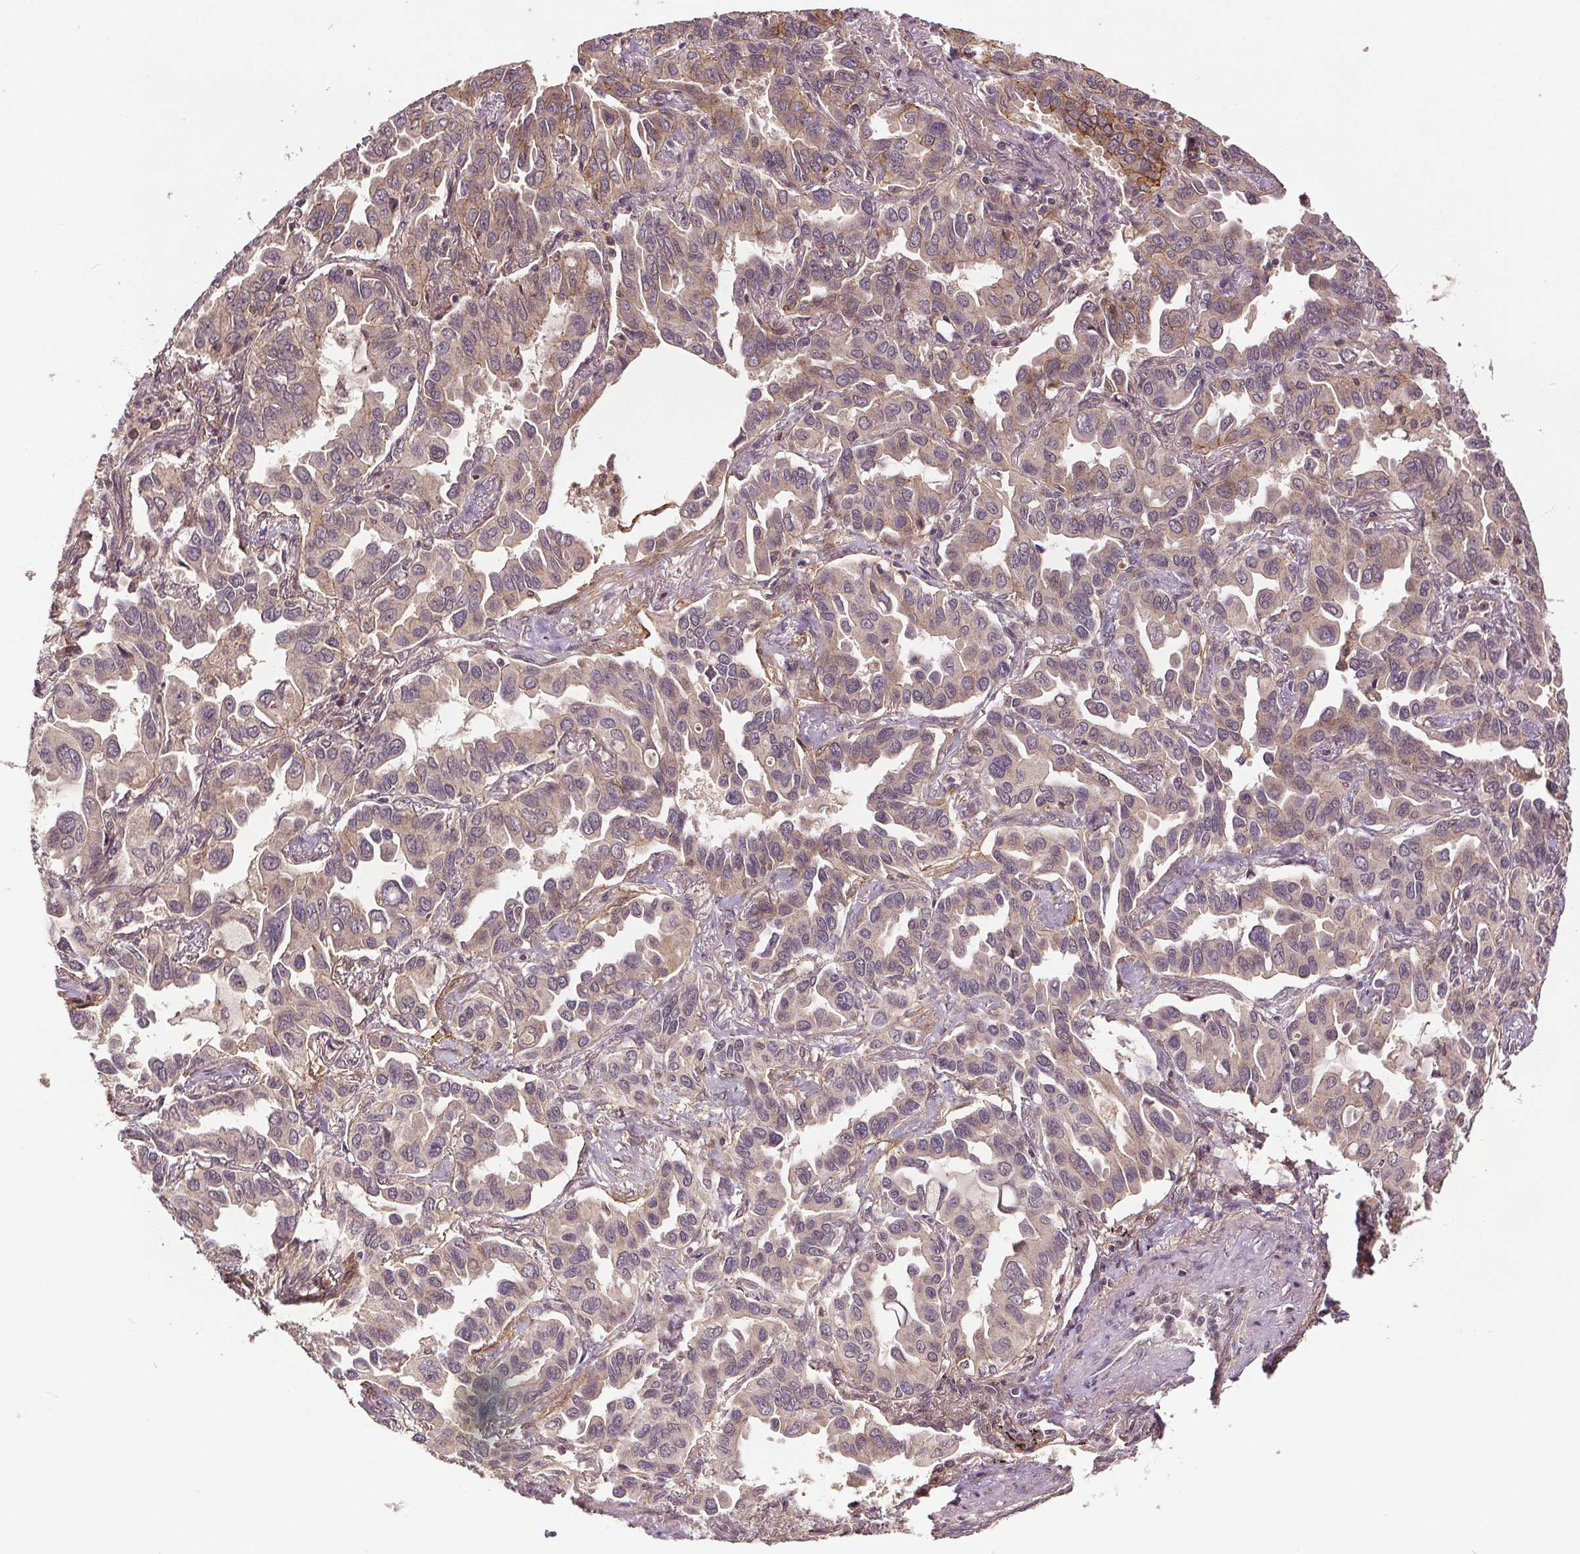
{"staining": {"intensity": "moderate", "quantity": "25%-75%", "location": "cytoplasmic/membranous"}, "tissue": "lung cancer", "cell_type": "Tumor cells", "image_type": "cancer", "snomed": [{"axis": "morphology", "description": "Adenocarcinoma, NOS"}, {"axis": "topography", "description": "Lung"}], "caption": "A medium amount of moderate cytoplasmic/membranous expression is appreciated in approximately 25%-75% of tumor cells in adenocarcinoma (lung) tissue. (DAB = brown stain, brightfield microscopy at high magnification).", "gene": "EPHB3", "patient": {"sex": "male", "age": 64}}